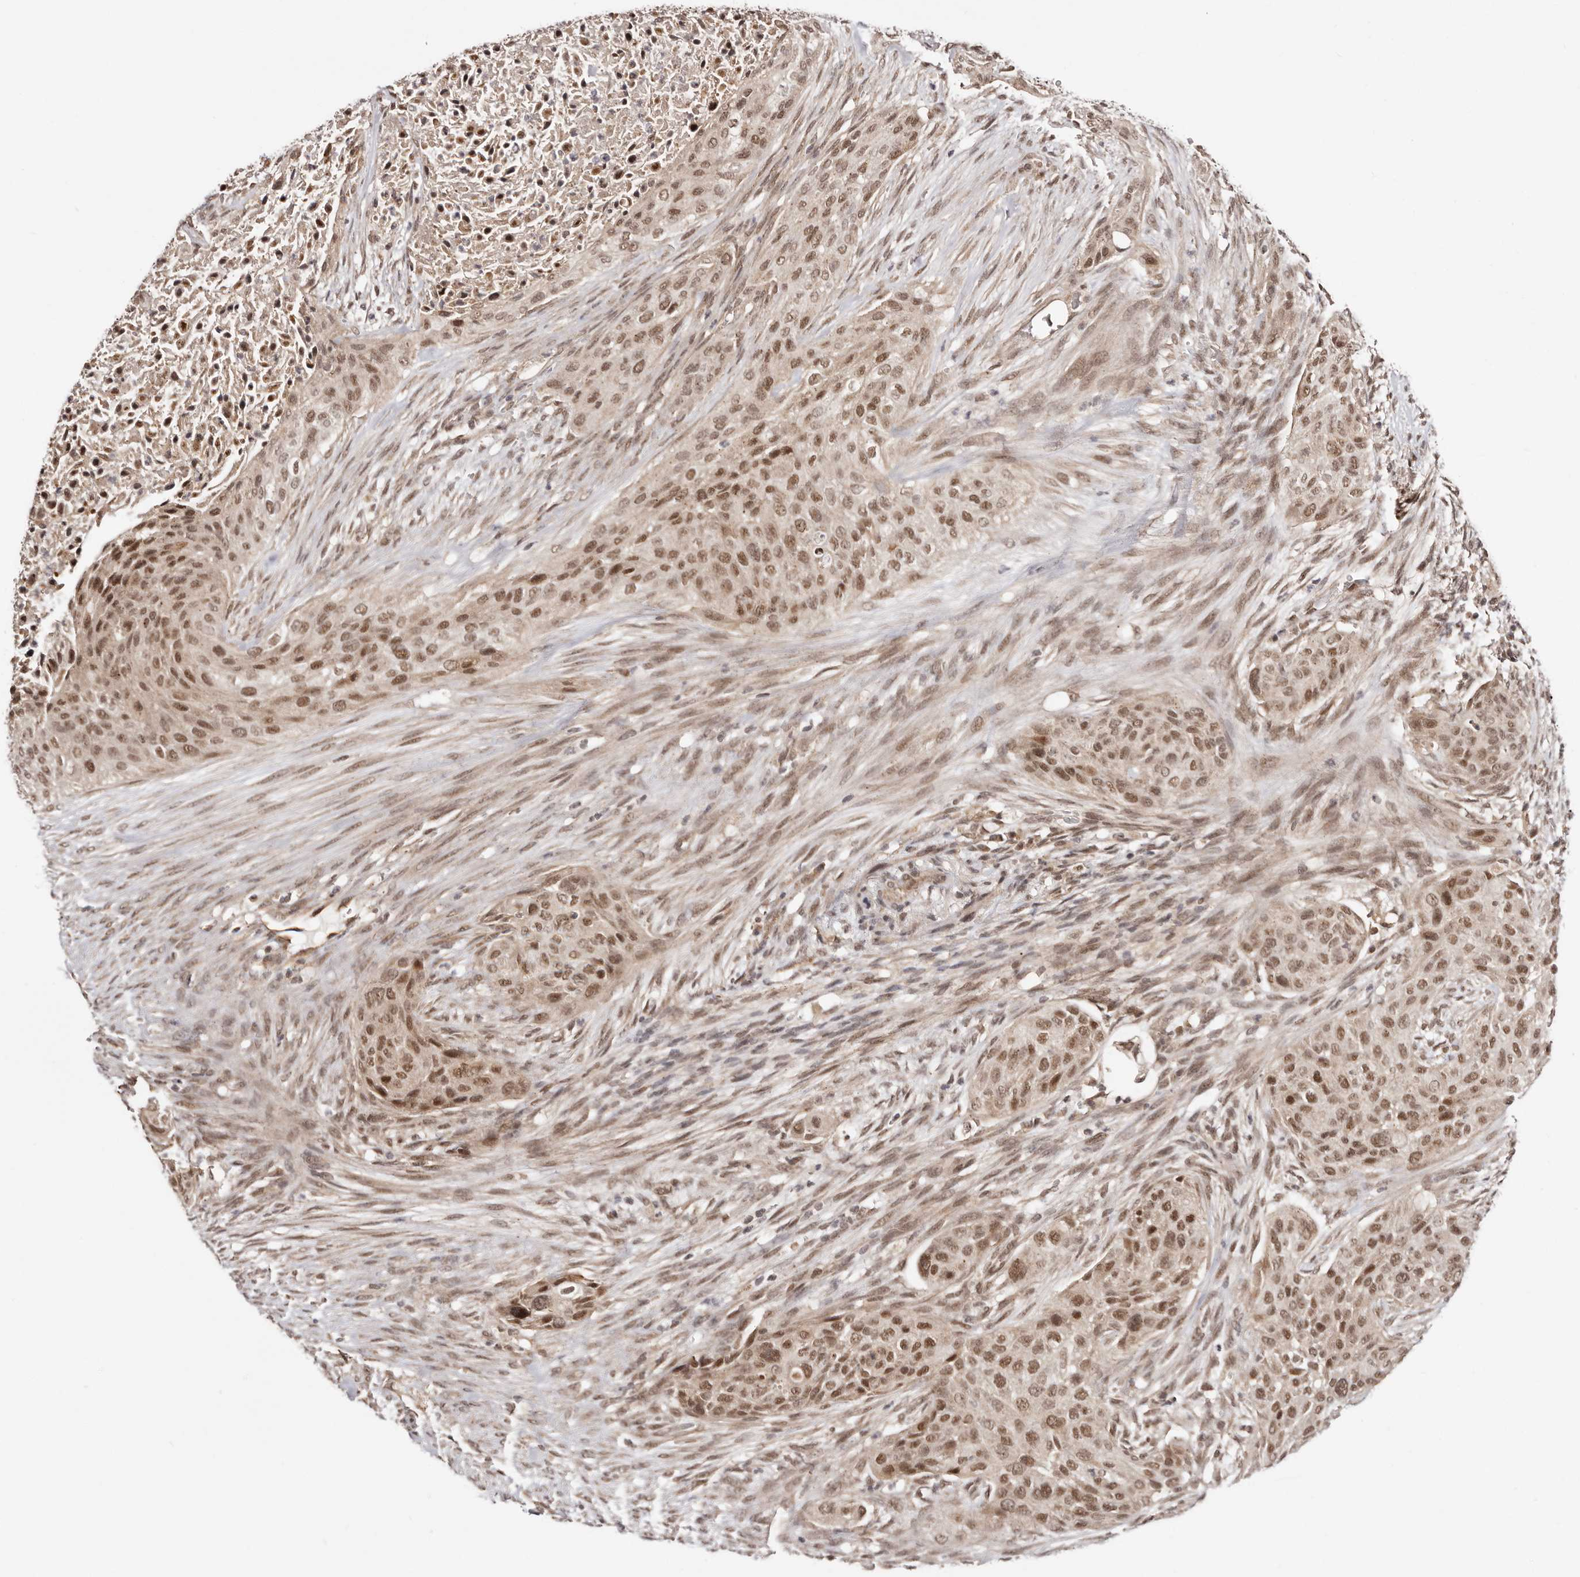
{"staining": {"intensity": "moderate", "quantity": ">75%", "location": "nuclear"}, "tissue": "urothelial cancer", "cell_type": "Tumor cells", "image_type": "cancer", "snomed": [{"axis": "morphology", "description": "Urothelial carcinoma, High grade"}, {"axis": "topography", "description": "Urinary bladder"}], "caption": "DAB (3,3'-diaminobenzidine) immunohistochemical staining of human urothelial cancer exhibits moderate nuclear protein expression in approximately >75% of tumor cells.", "gene": "MED8", "patient": {"sex": "male", "age": 35}}